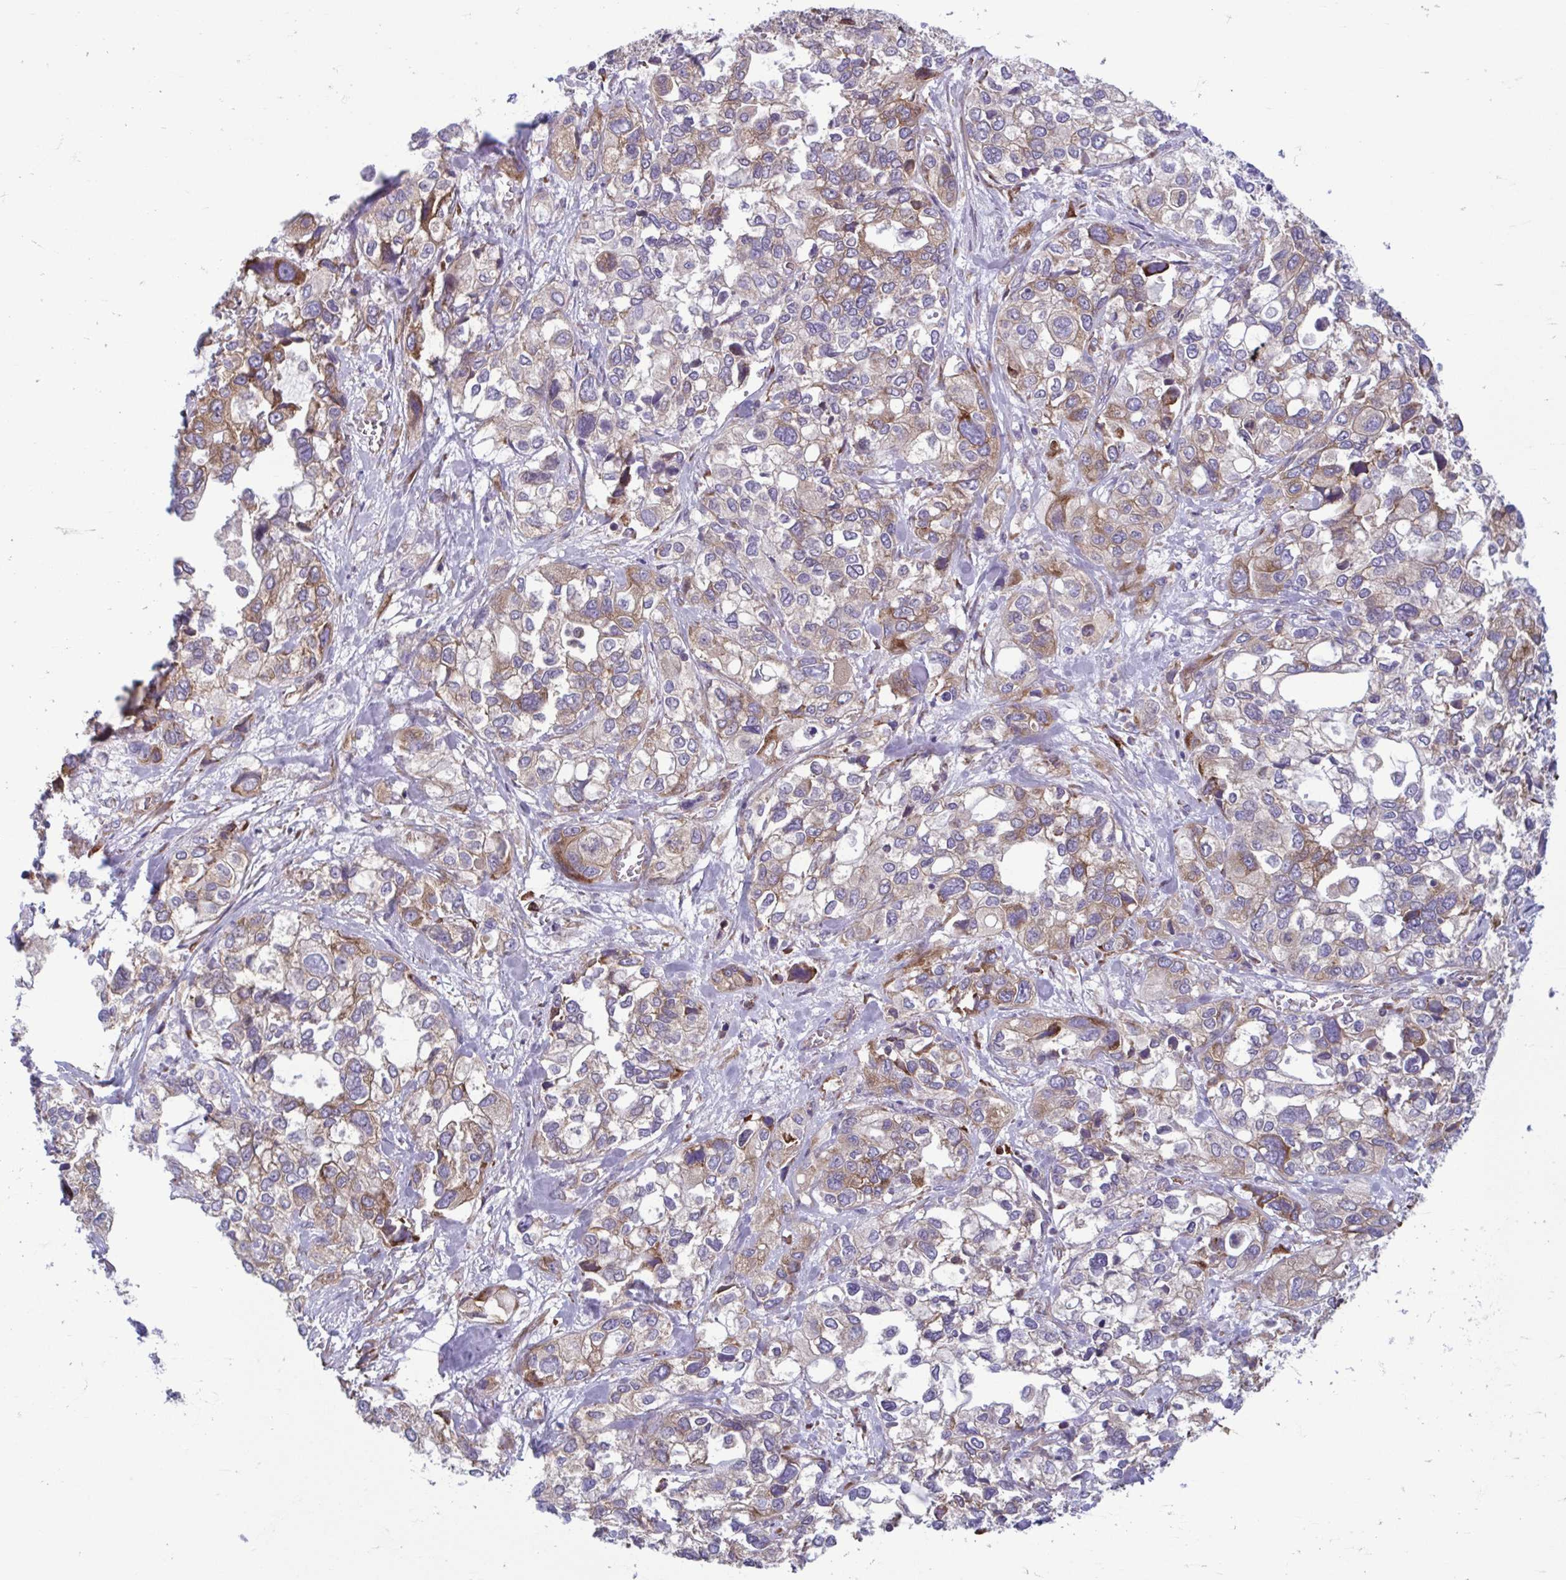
{"staining": {"intensity": "moderate", "quantity": "25%-75%", "location": "cytoplasmic/membranous"}, "tissue": "stomach cancer", "cell_type": "Tumor cells", "image_type": "cancer", "snomed": [{"axis": "morphology", "description": "Adenocarcinoma, NOS"}, {"axis": "topography", "description": "Stomach, upper"}], "caption": "Approximately 25%-75% of tumor cells in stomach cancer exhibit moderate cytoplasmic/membranous protein staining as visualized by brown immunohistochemical staining.", "gene": "RPS16", "patient": {"sex": "female", "age": 81}}